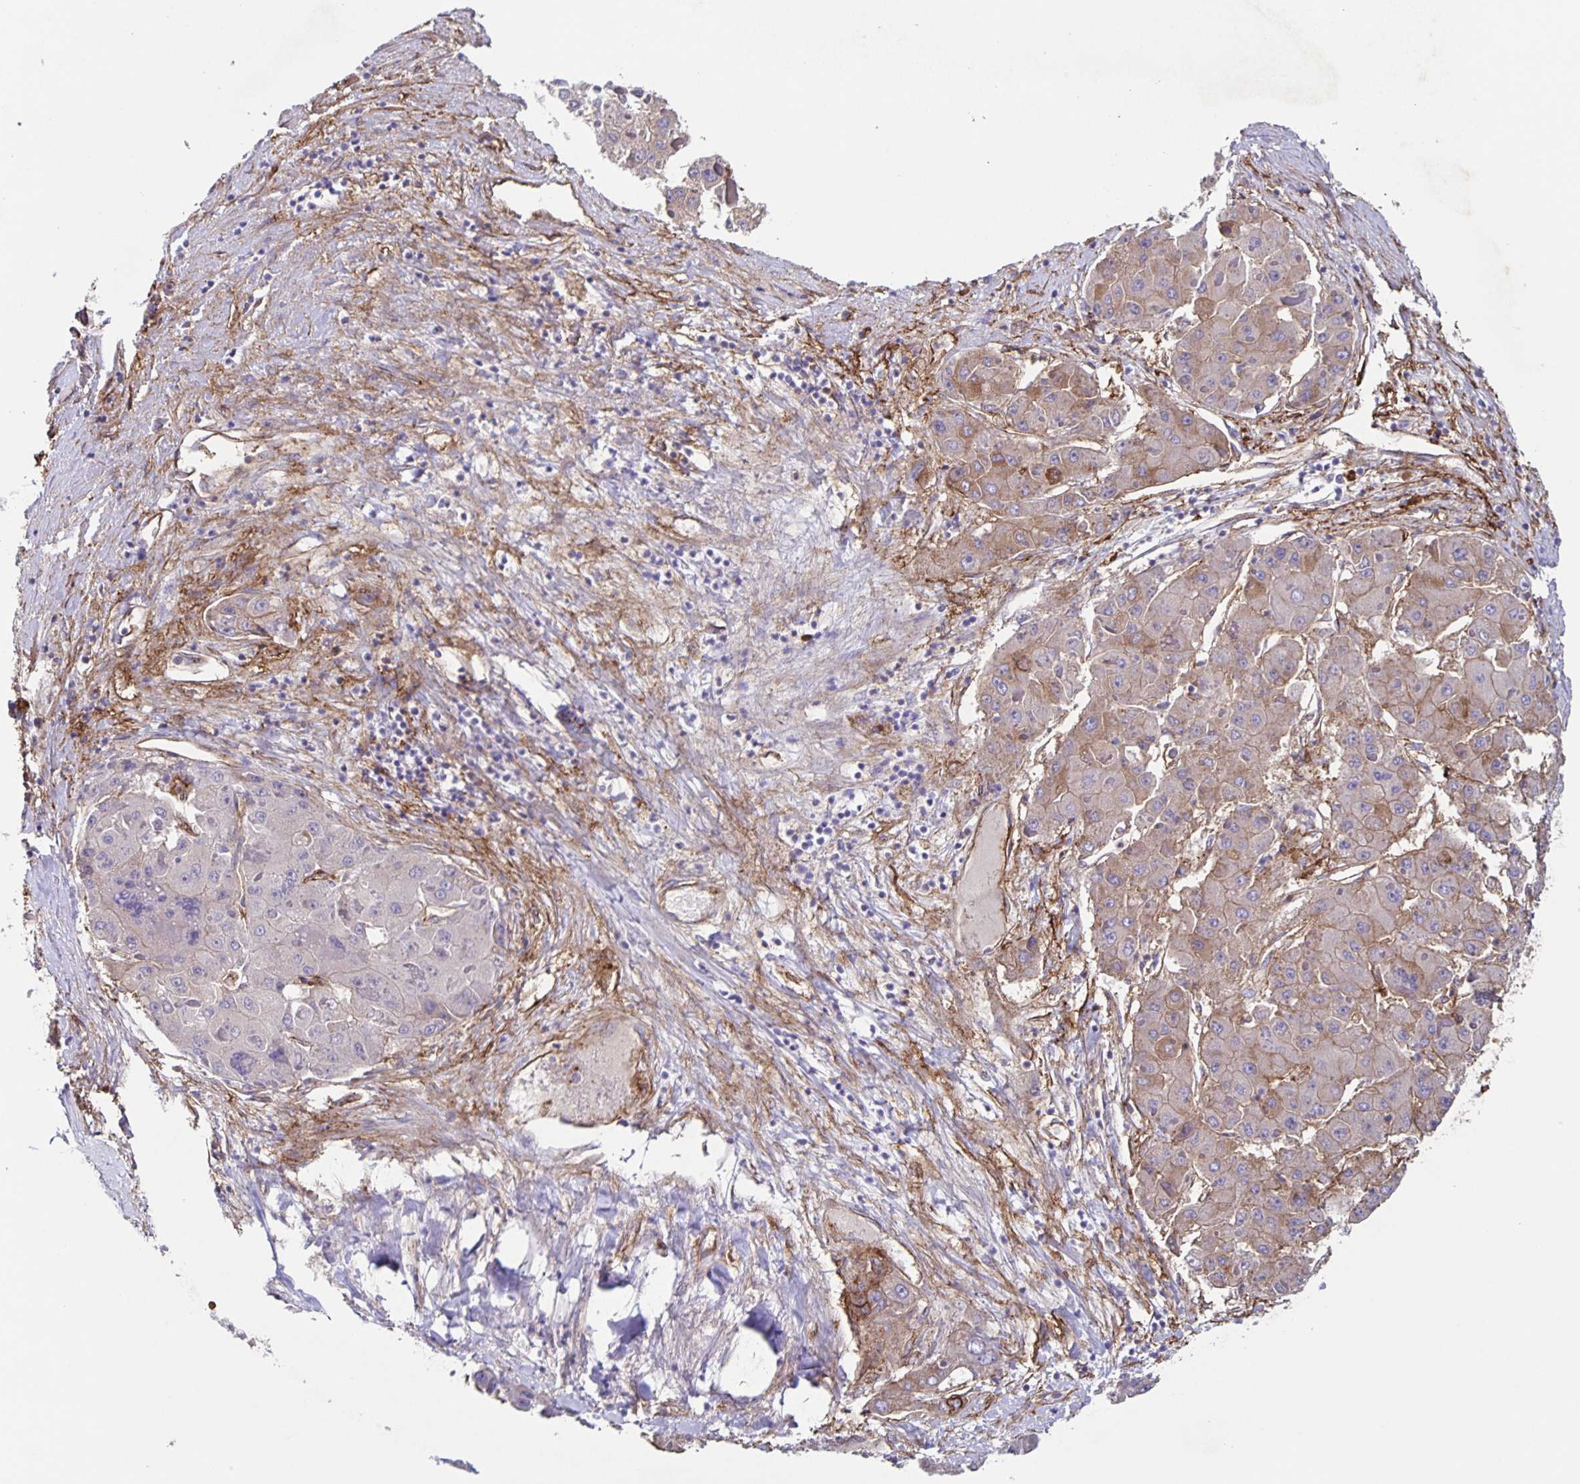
{"staining": {"intensity": "weak", "quantity": "25%-75%", "location": "cytoplasmic/membranous"}, "tissue": "liver cancer", "cell_type": "Tumor cells", "image_type": "cancer", "snomed": [{"axis": "morphology", "description": "Carcinoma, Hepatocellular, NOS"}, {"axis": "topography", "description": "Liver"}], "caption": "Immunohistochemistry (IHC) (DAB (3,3'-diaminobenzidine)) staining of human liver cancer (hepatocellular carcinoma) reveals weak cytoplasmic/membranous protein staining in about 25%-75% of tumor cells. The staining was performed using DAB (3,3'-diaminobenzidine), with brown indicating positive protein expression. Nuclei are stained blue with hematoxylin.", "gene": "ITGA2", "patient": {"sex": "female", "age": 73}}